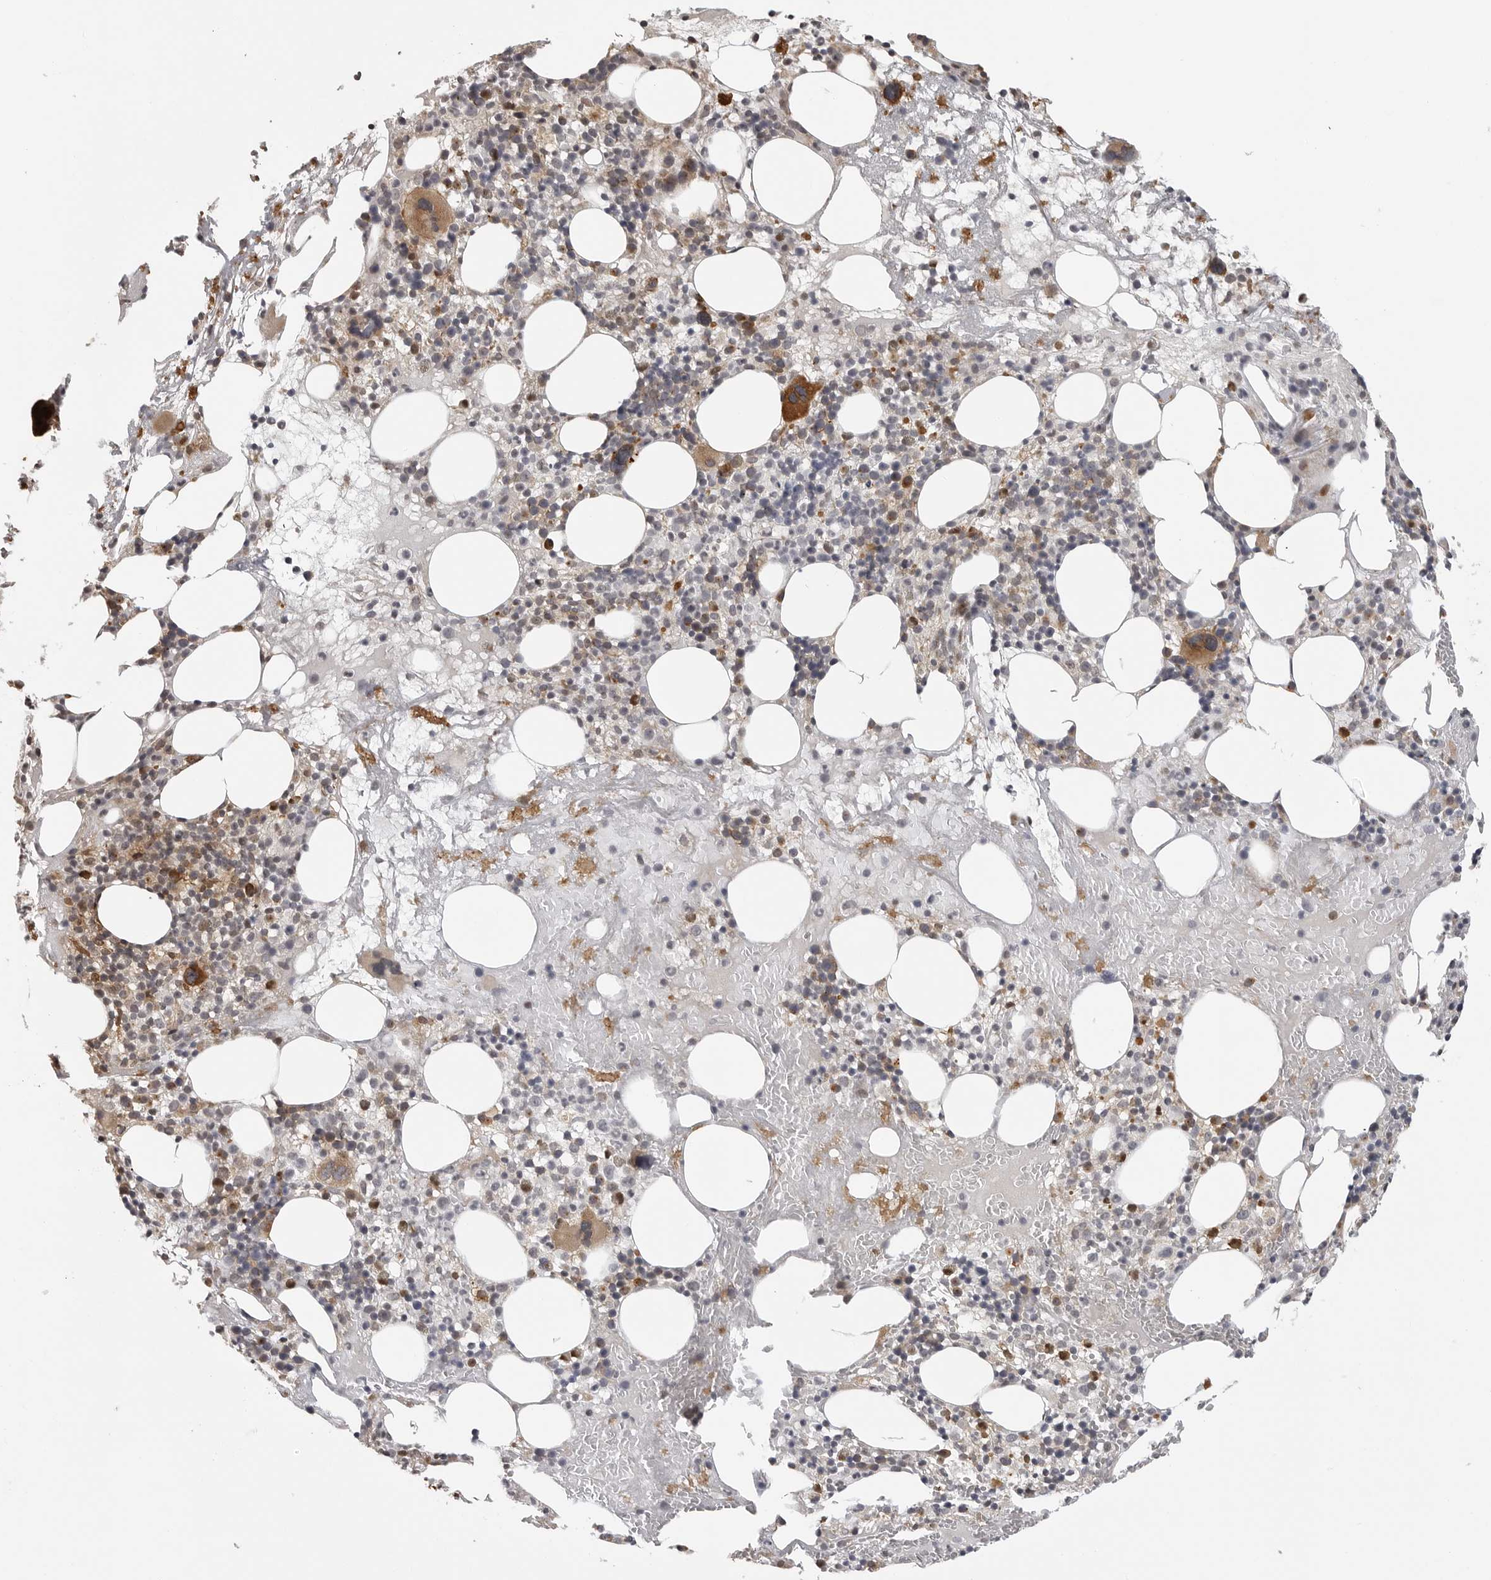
{"staining": {"intensity": "moderate", "quantity": "<25%", "location": "cytoplasmic/membranous"}, "tissue": "bone marrow", "cell_type": "Hematopoietic cells", "image_type": "normal", "snomed": [{"axis": "morphology", "description": "Normal tissue, NOS"}, {"axis": "morphology", "description": "Inflammation, NOS"}, {"axis": "topography", "description": "Bone marrow"}], "caption": "IHC of normal bone marrow displays low levels of moderate cytoplasmic/membranous staining in about <25% of hematopoietic cells. (IHC, brightfield microscopy, high magnification).", "gene": "IDO1", "patient": {"sex": "female", "age": 77}}